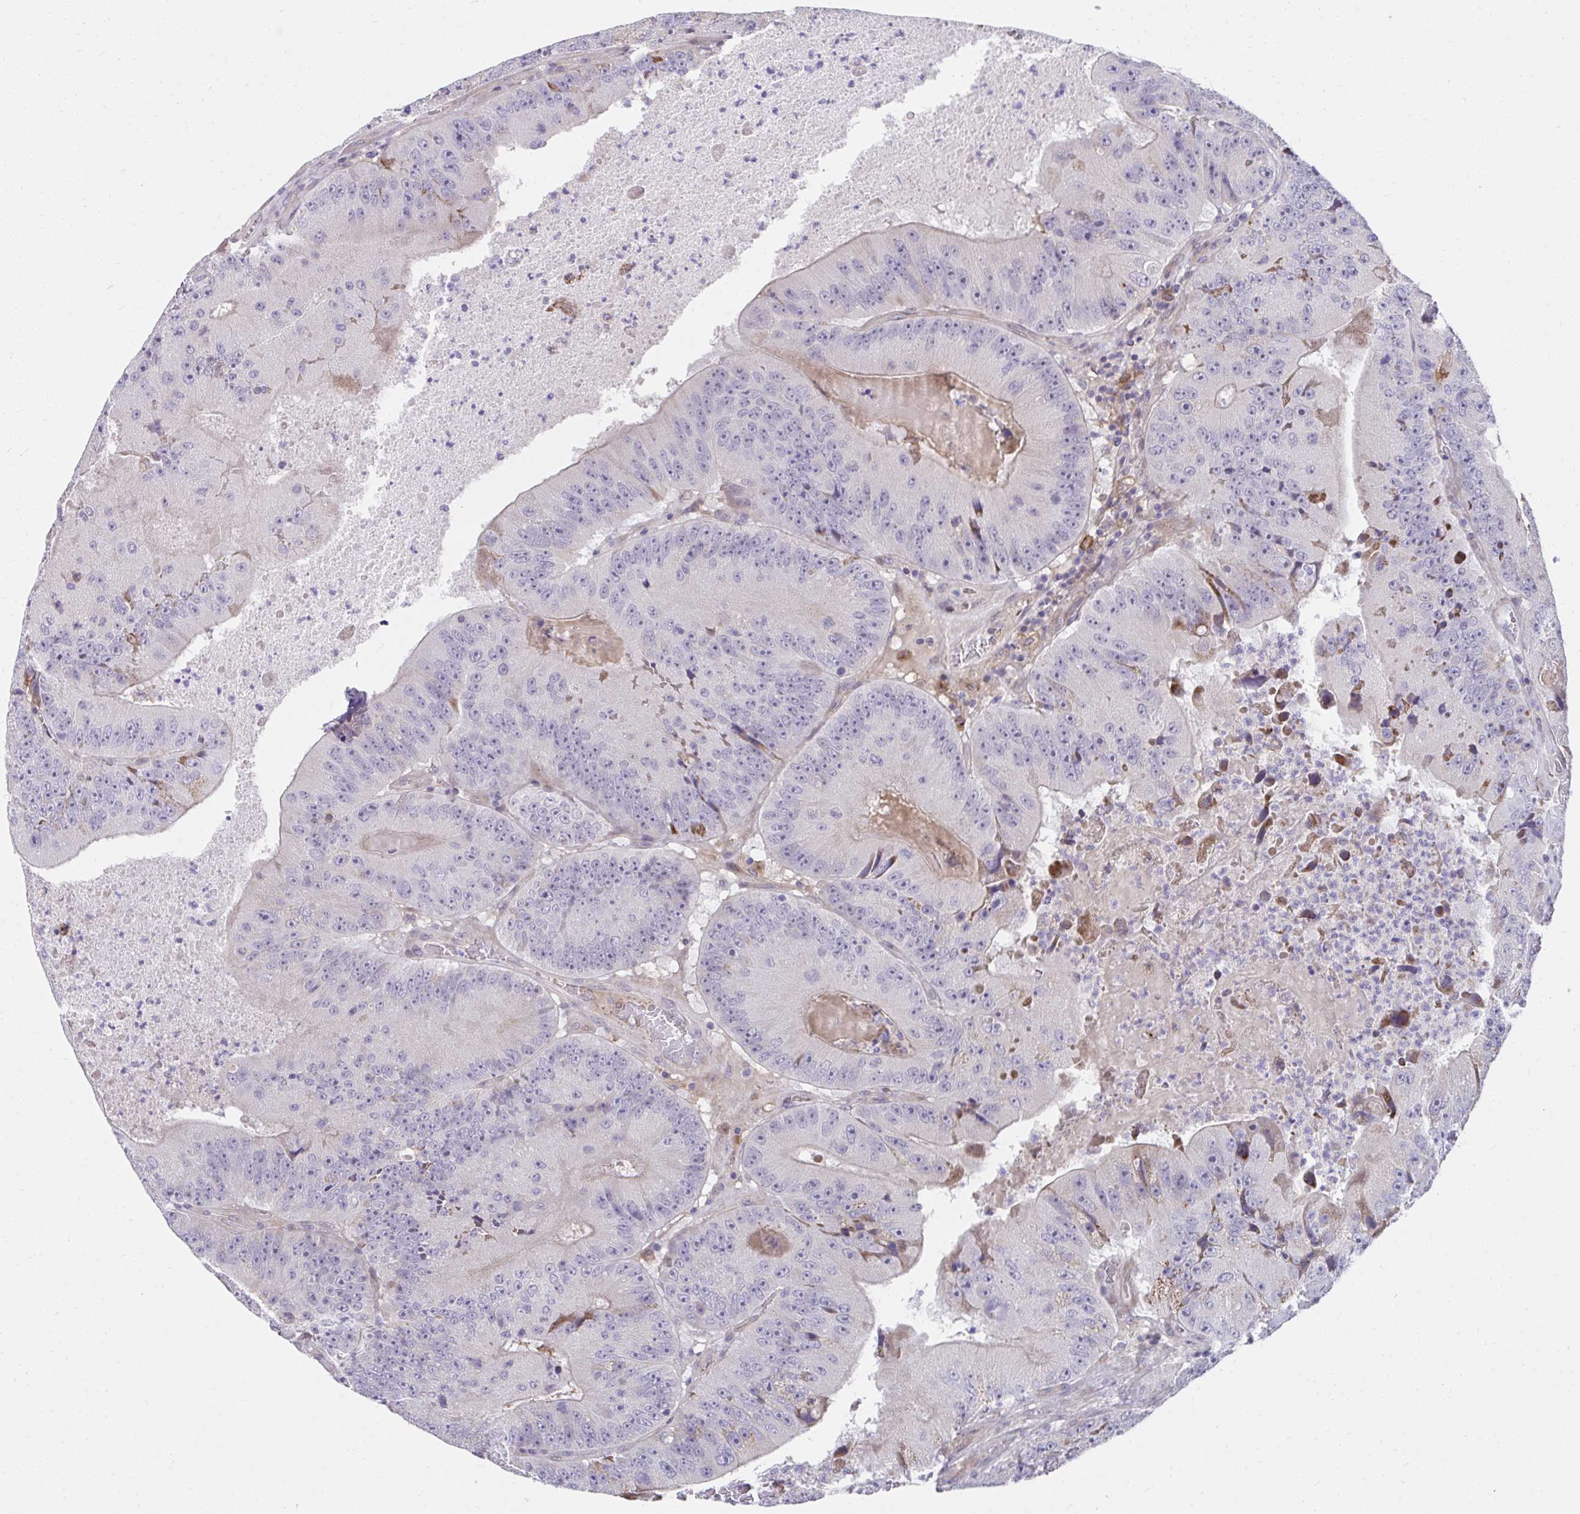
{"staining": {"intensity": "negative", "quantity": "none", "location": "none"}, "tissue": "colorectal cancer", "cell_type": "Tumor cells", "image_type": "cancer", "snomed": [{"axis": "morphology", "description": "Adenocarcinoma, NOS"}, {"axis": "topography", "description": "Colon"}], "caption": "The micrograph shows no staining of tumor cells in adenocarcinoma (colorectal). The staining is performed using DAB (3,3'-diaminobenzidine) brown chromogen with nuclei counter-stained in using hematoxylin.", "gene": "SLAMF7", "patient": {"sex": "female", "age": 86}}